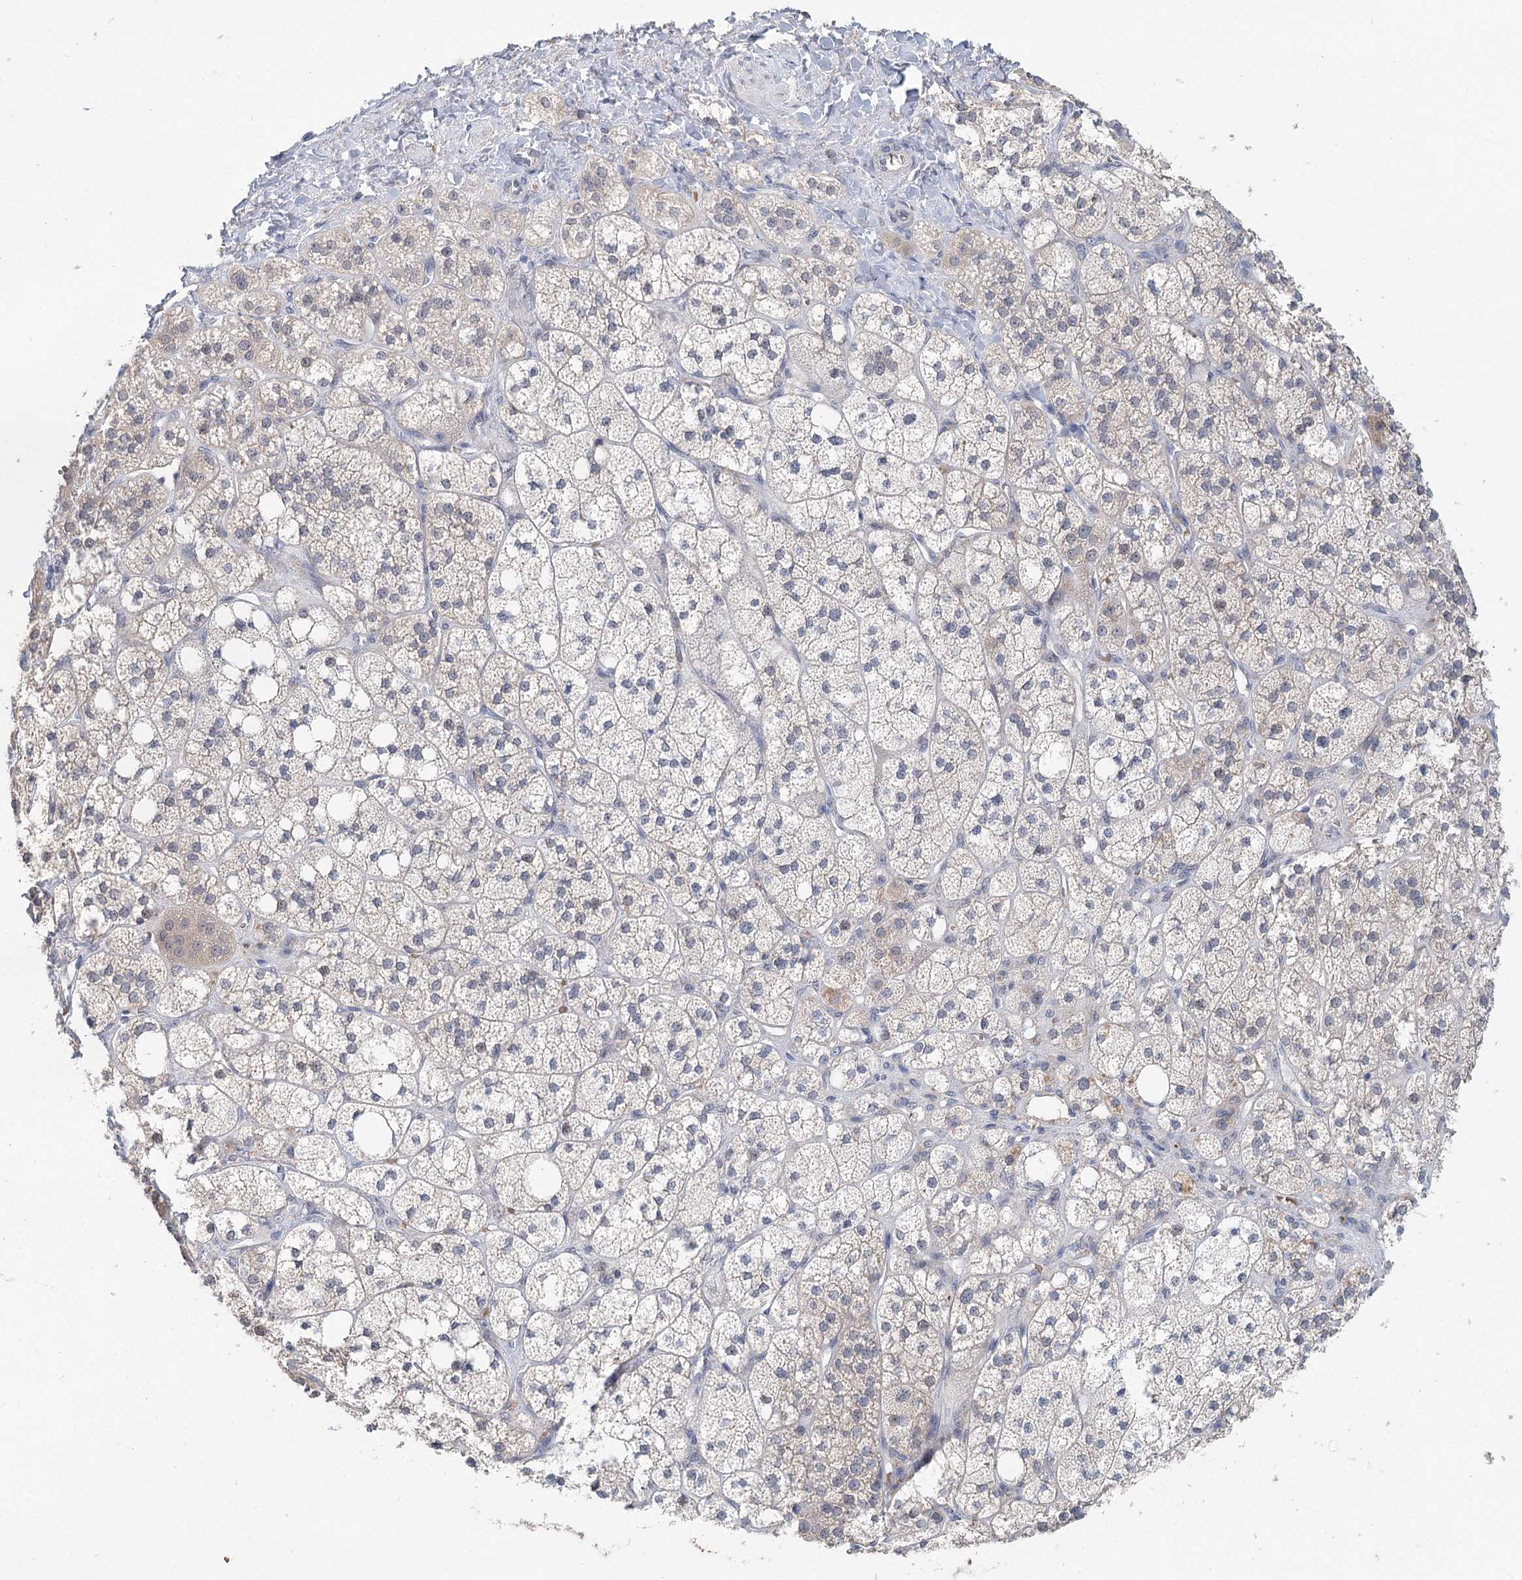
{"staining": {"intensity": "weak", "quantity": "<25%", "location": "cytoplasmic/membranous"}, "tissue": "adrenal gland", "cell_type": "Glandular cells", "image_type": "normal", "snomed": [{"axis": "morphology", "description": "Normal tissue, NOS"}, {"axis": "topography", "description": "Adrenal gland"}], "caption": "Immunohistochemical staining of unremarkable human adrenal gland displays no significant expression in glandular cells. (Brightfield microscopy of DAB immunohistochemistry (IHC) at high magnification).", "gene": "FBXO7", "patient": {"sex": "male", "age": 61}}